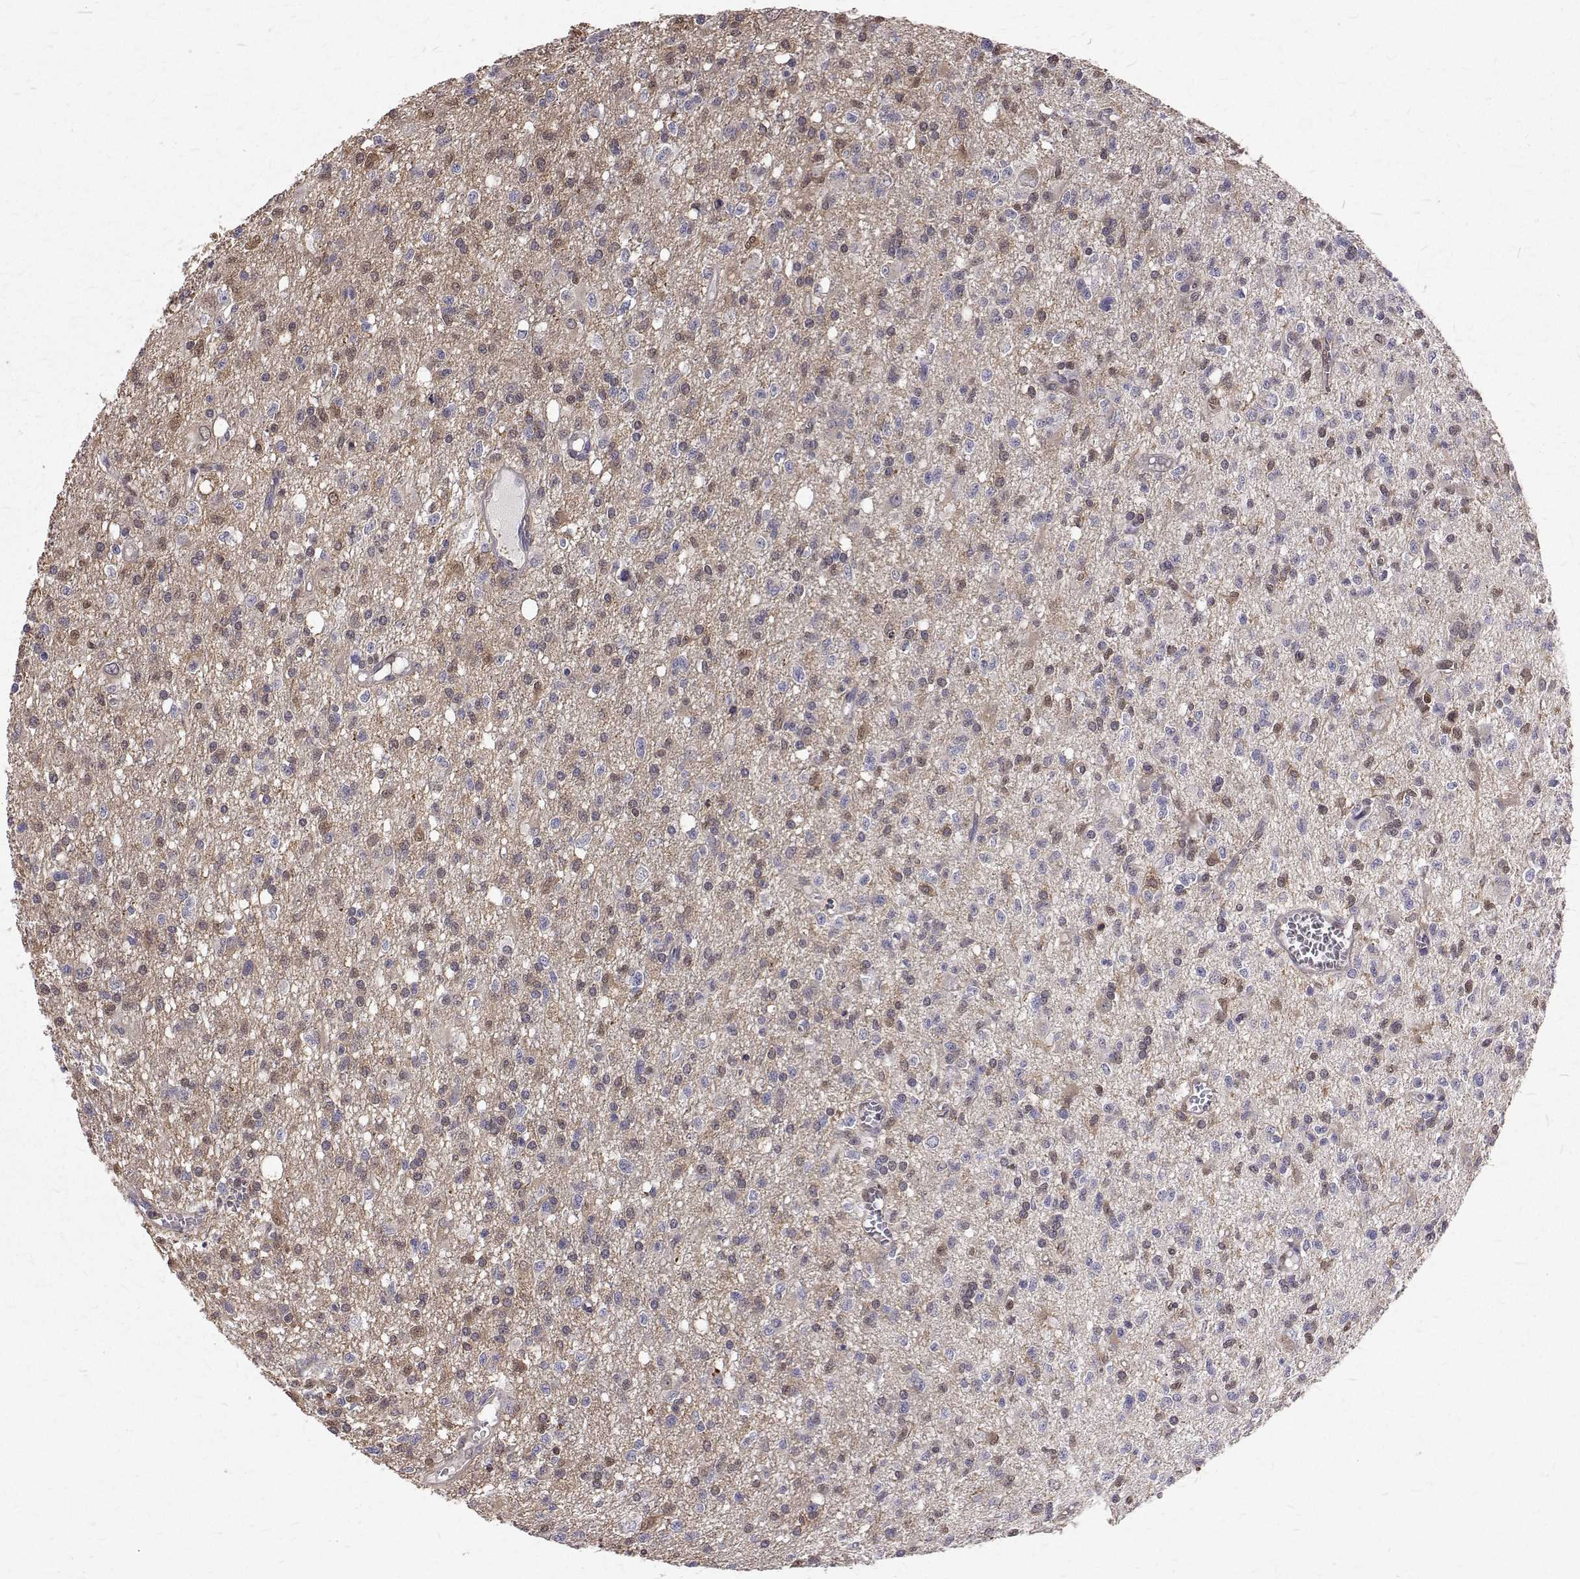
{"staining": {"intensity": "moderate", "quantity": "<25%", "location": "nuclear"}, "tissue": "glioma", "cell_type": "Tumor cells", "image_type": "cancer", "snomed": [{"axis": "morphology", "description": "Glioma, malignant, Low grade"}, {"axis": "topography", "description": "Brain"}], "caption": "A brown stain labels moderate nuclear expression of a protein in low-grade glioma (malignant) tumor cells.", "gene": "CCDC89", "patient": {"sex": "male", "age": 64}}